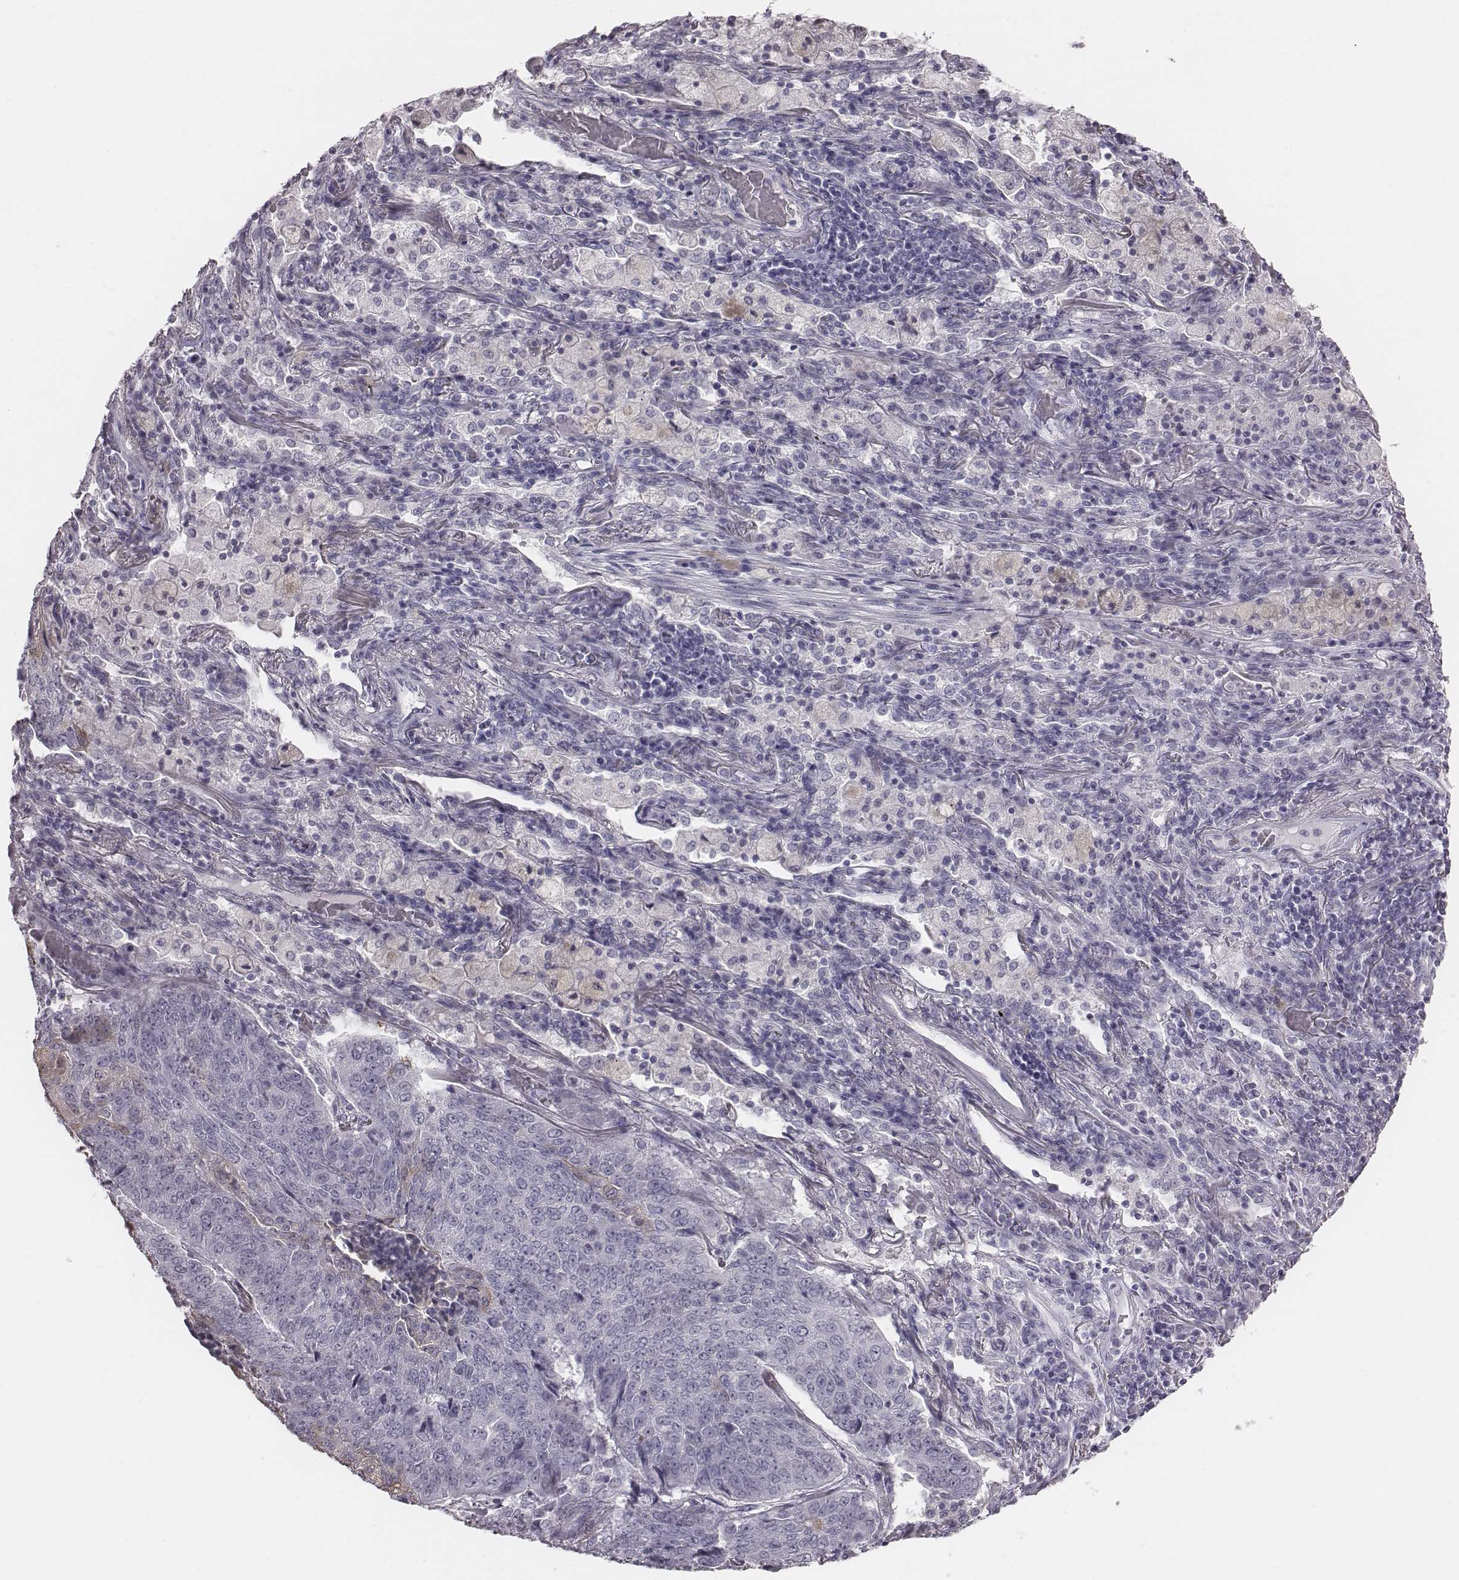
{"staining": {"intensity": "negative", "quantity": "none", "location": "none"}, "tissue": "lung cancer", "cell_type": "Tumor cells", "image_type": "cancer", "snomed": [{"axis": "morphology", "description": "Normal tissue, NOS"}, {"axis": "morphology", "description": "Squamous cell carcinoma, NOS"}, {"axis": "topography", "description": "Bronchus"}, {"axis": "topography", "description": "Lung"}], "caption": "This is an immunohistochemistry (IHC) micrograph of human lung squamous cell carcinoma. There is no staining in tumor cells.", "gene": "C6orf58", "patient": {"sex": "male", "age": 64}}